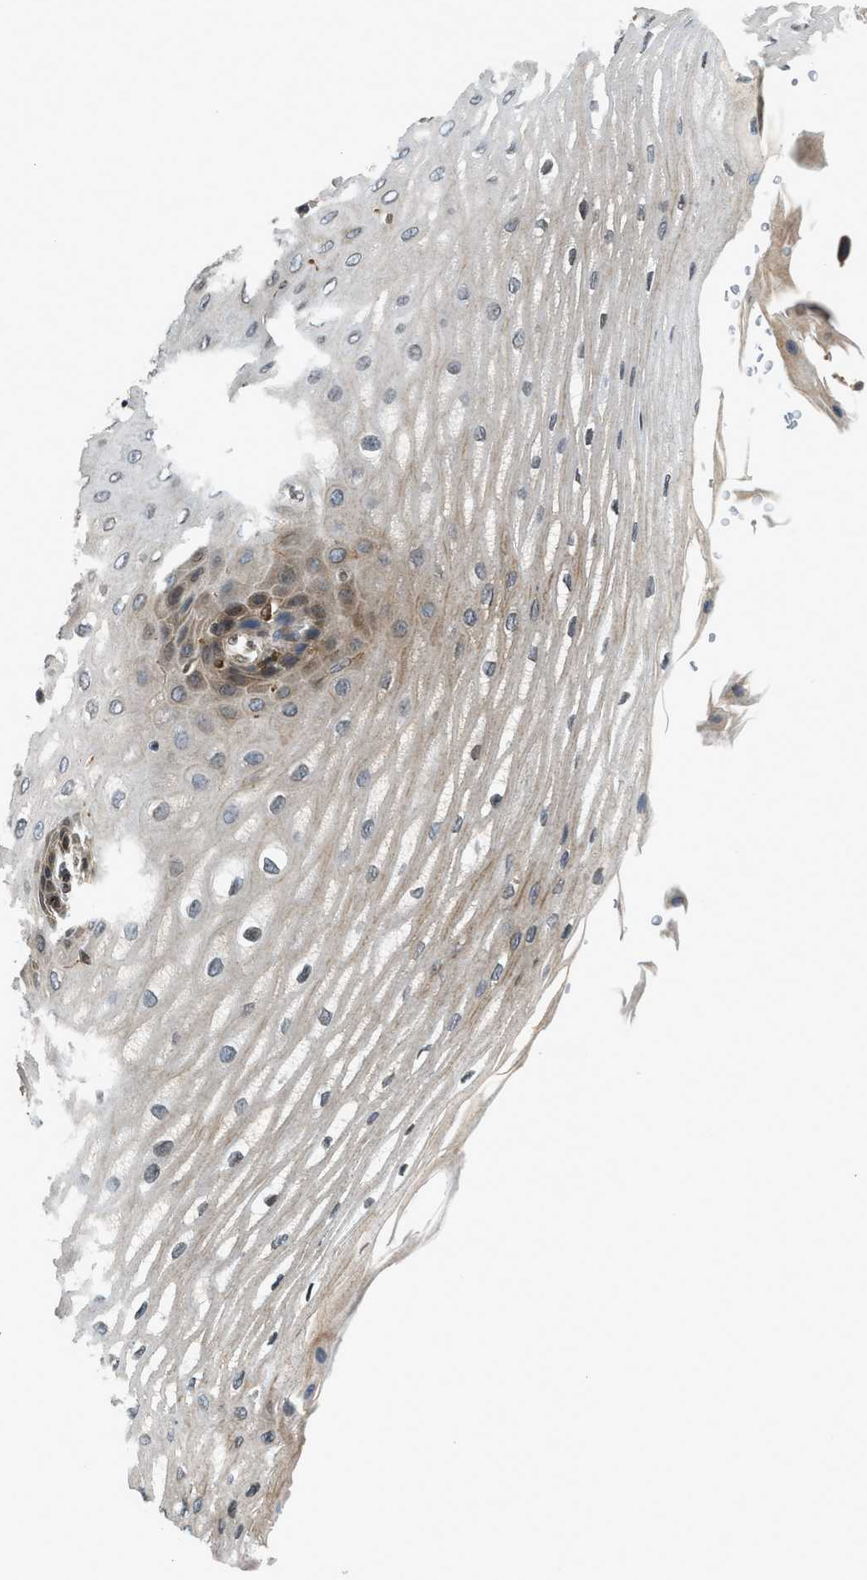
{"staining": {"intensity": "strong", "quantity": "25%-75%", "location": "cytoplasmic/membranous,nuclear"}, "tissue": "esophagus", "cell_type": "Squamous epithelial cells", "image_type": "normal", "snomed": [{"axis": "morphology", "description": "Normal tissue, NOS"}, {"axis": "topography", "description": "Esophagus"}], "caption": "High-magnification brightfield microscopy of unremarkable esophagus stained with DAB (brown) and counterstained with hematoxylin (blue). squamous epithelial cells exhibit strong cytoplasmic/membranous,nuclear positivity is seen in about25%-75% of cells.", "gene": "RETREG3", "patient": {"sex": "male", "age": 54}}